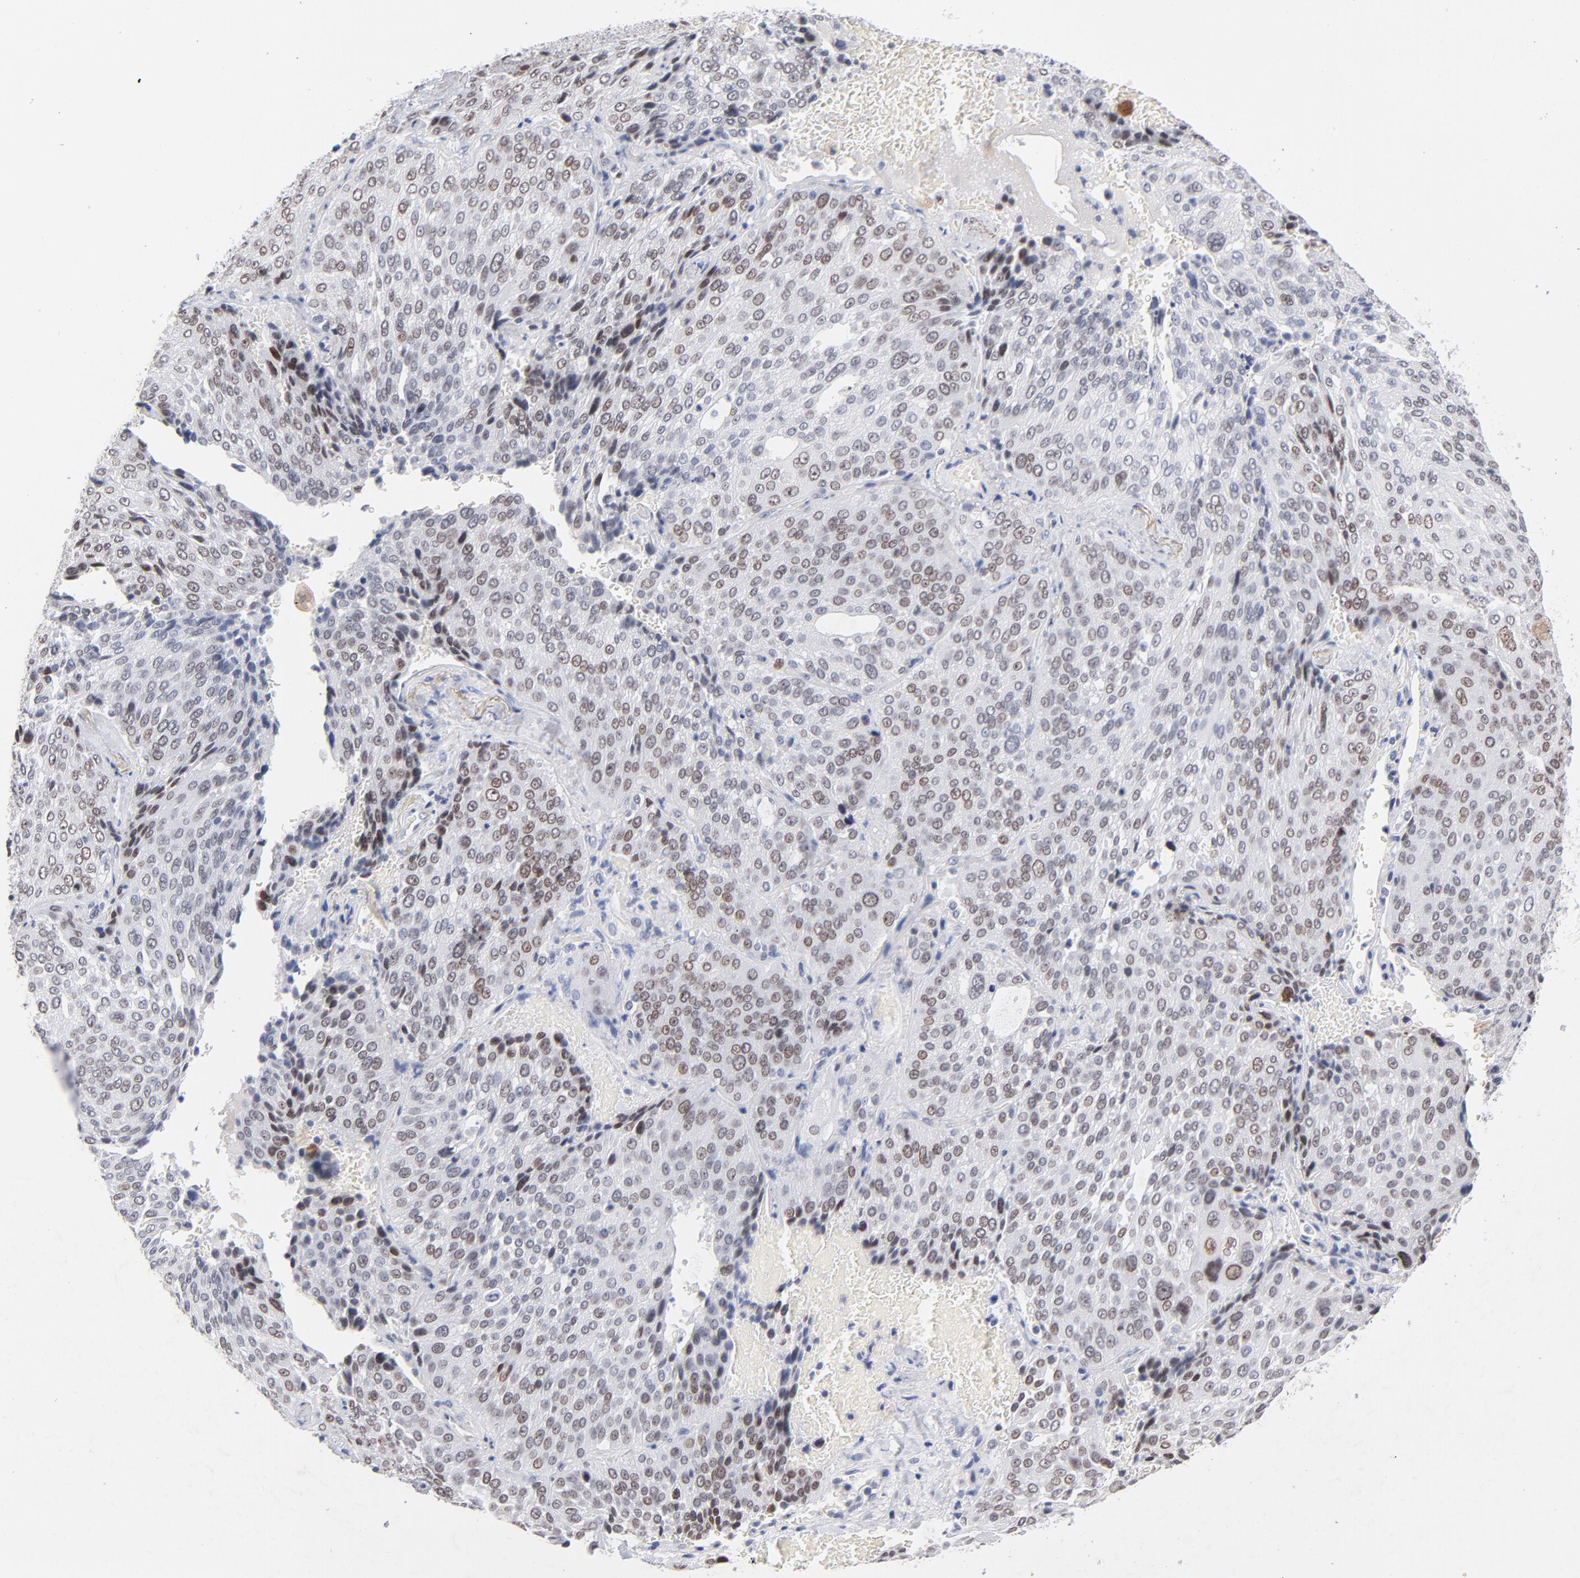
{"staining": {"intensity": "weak", "quantity": "25%-75%", "location": "nuclear"}, "tissue": "lung cancer", "cell_type": "Tumor cells", "image_type": "cancer", "snomed": [{"axis": "morphology", "description": "Squamous cell carcinoma, NOS"}, {"axis": "topography", "description": "Lung"}], "caption": "The histopathology image demonstrates a brown stain indicating the presence of a protein in the nuclear of tumor cells in lung cancer.", "gene": "ORC2", "patient": {"sex": "male", "age": 54}}